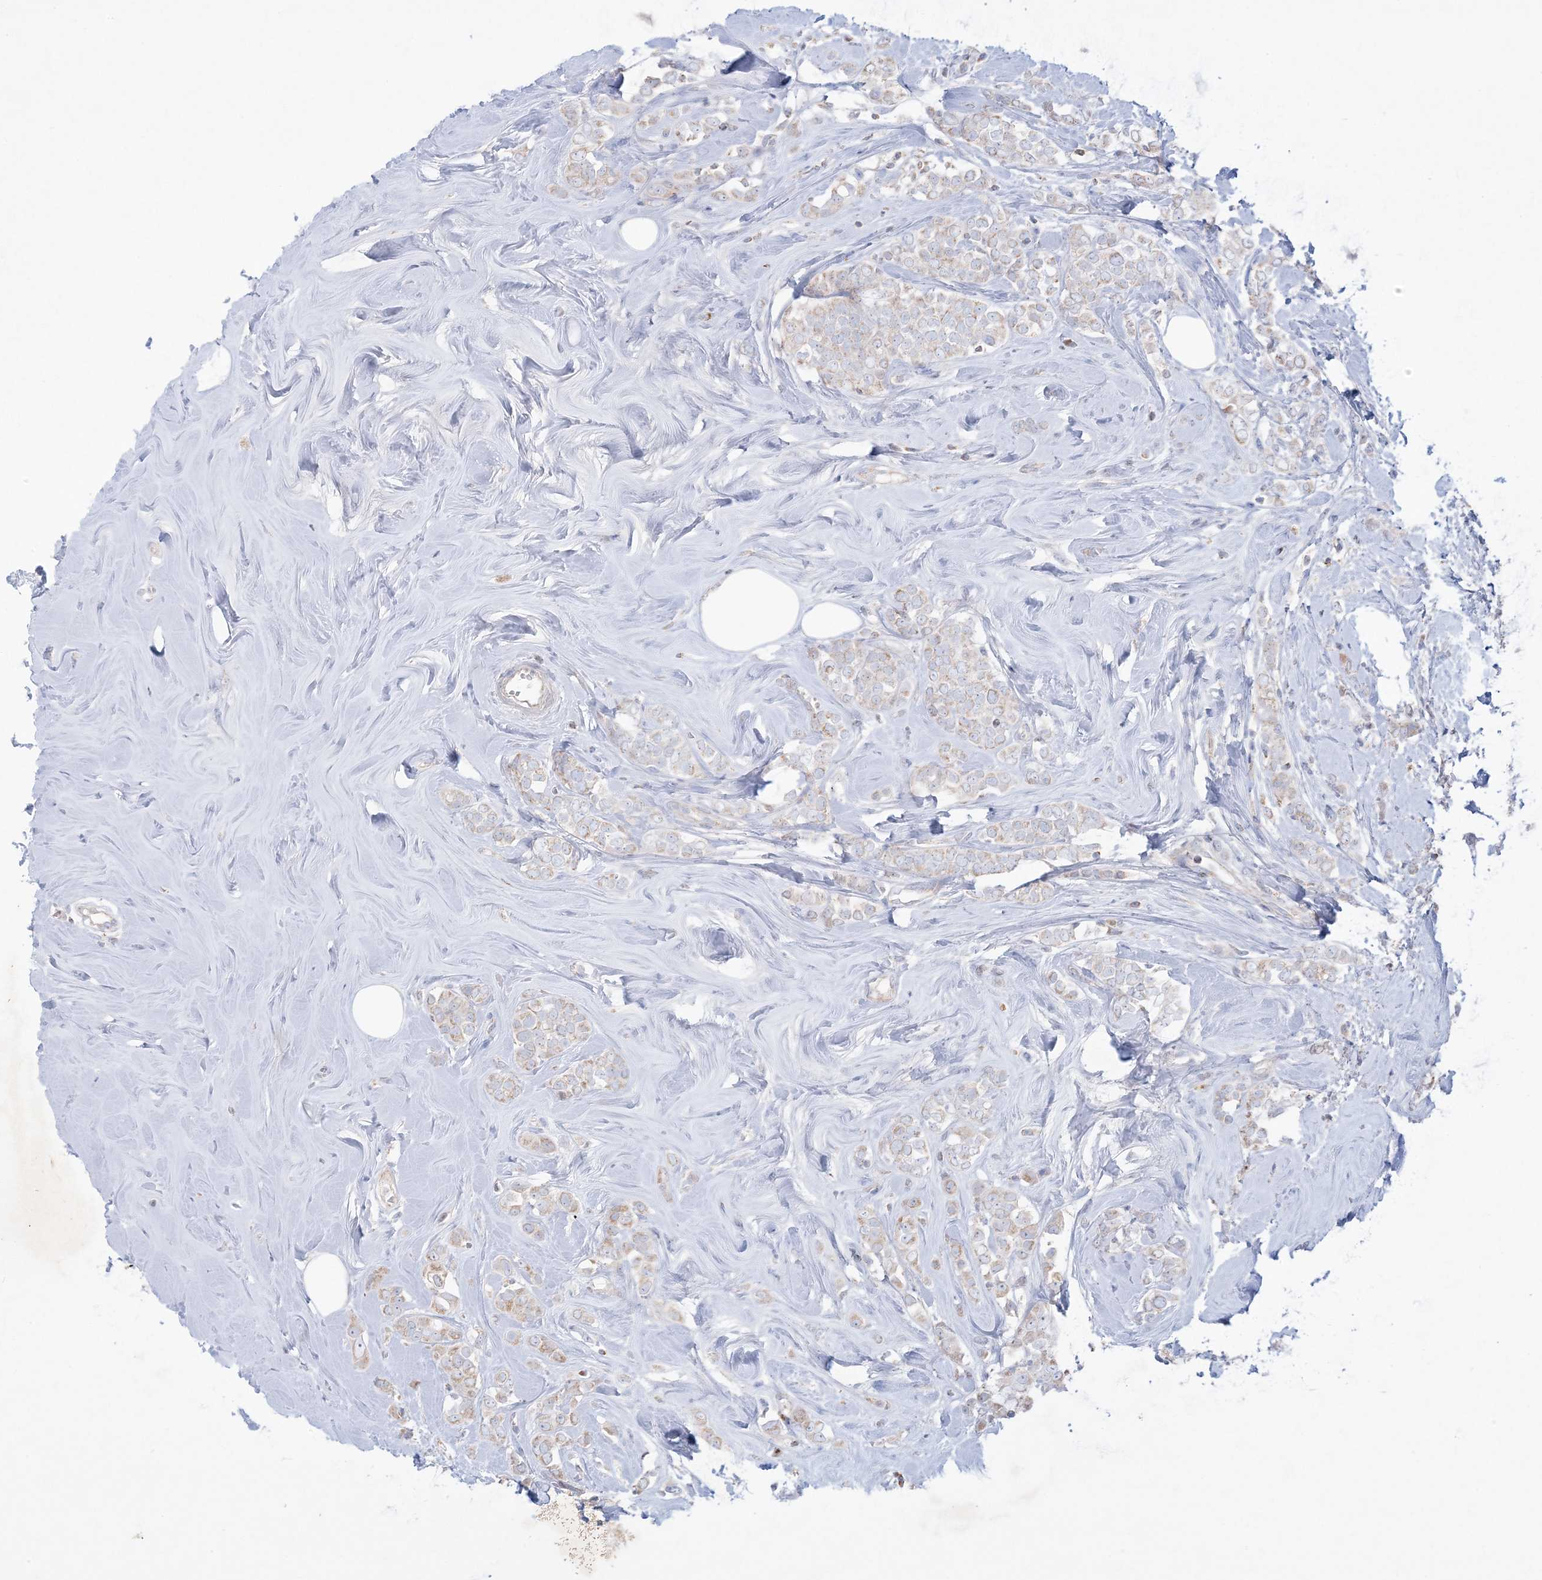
{"staining": {"intensity": "weak", "quantity": "25%-75%", "location": "cytoplasmic/membranous"}, "tissue": "breast cancer", "cell_type": "Tumor cells", "image_type": "cancer", "snomed": [{"axis": "morphology", "description": "Lobular carcinoma"}, {"axis": "topography", "description": "Breast"}], "caption": "DAB (3,3'-diaminobenzidine) immunohistochemical staining of lobular carcinoma (breast) demonstrates weak cytoplasmic/membranous protein expression in approximately 25%-75% of tumor cells. The staining was performed using DAB (3,3'-diaminobenzidine), with brown indicating positive protein expression. Nuclei are stained blue with hematoxylin.", "gene": "KCTD6", "patient": {"sex": "female", "age": 47}}